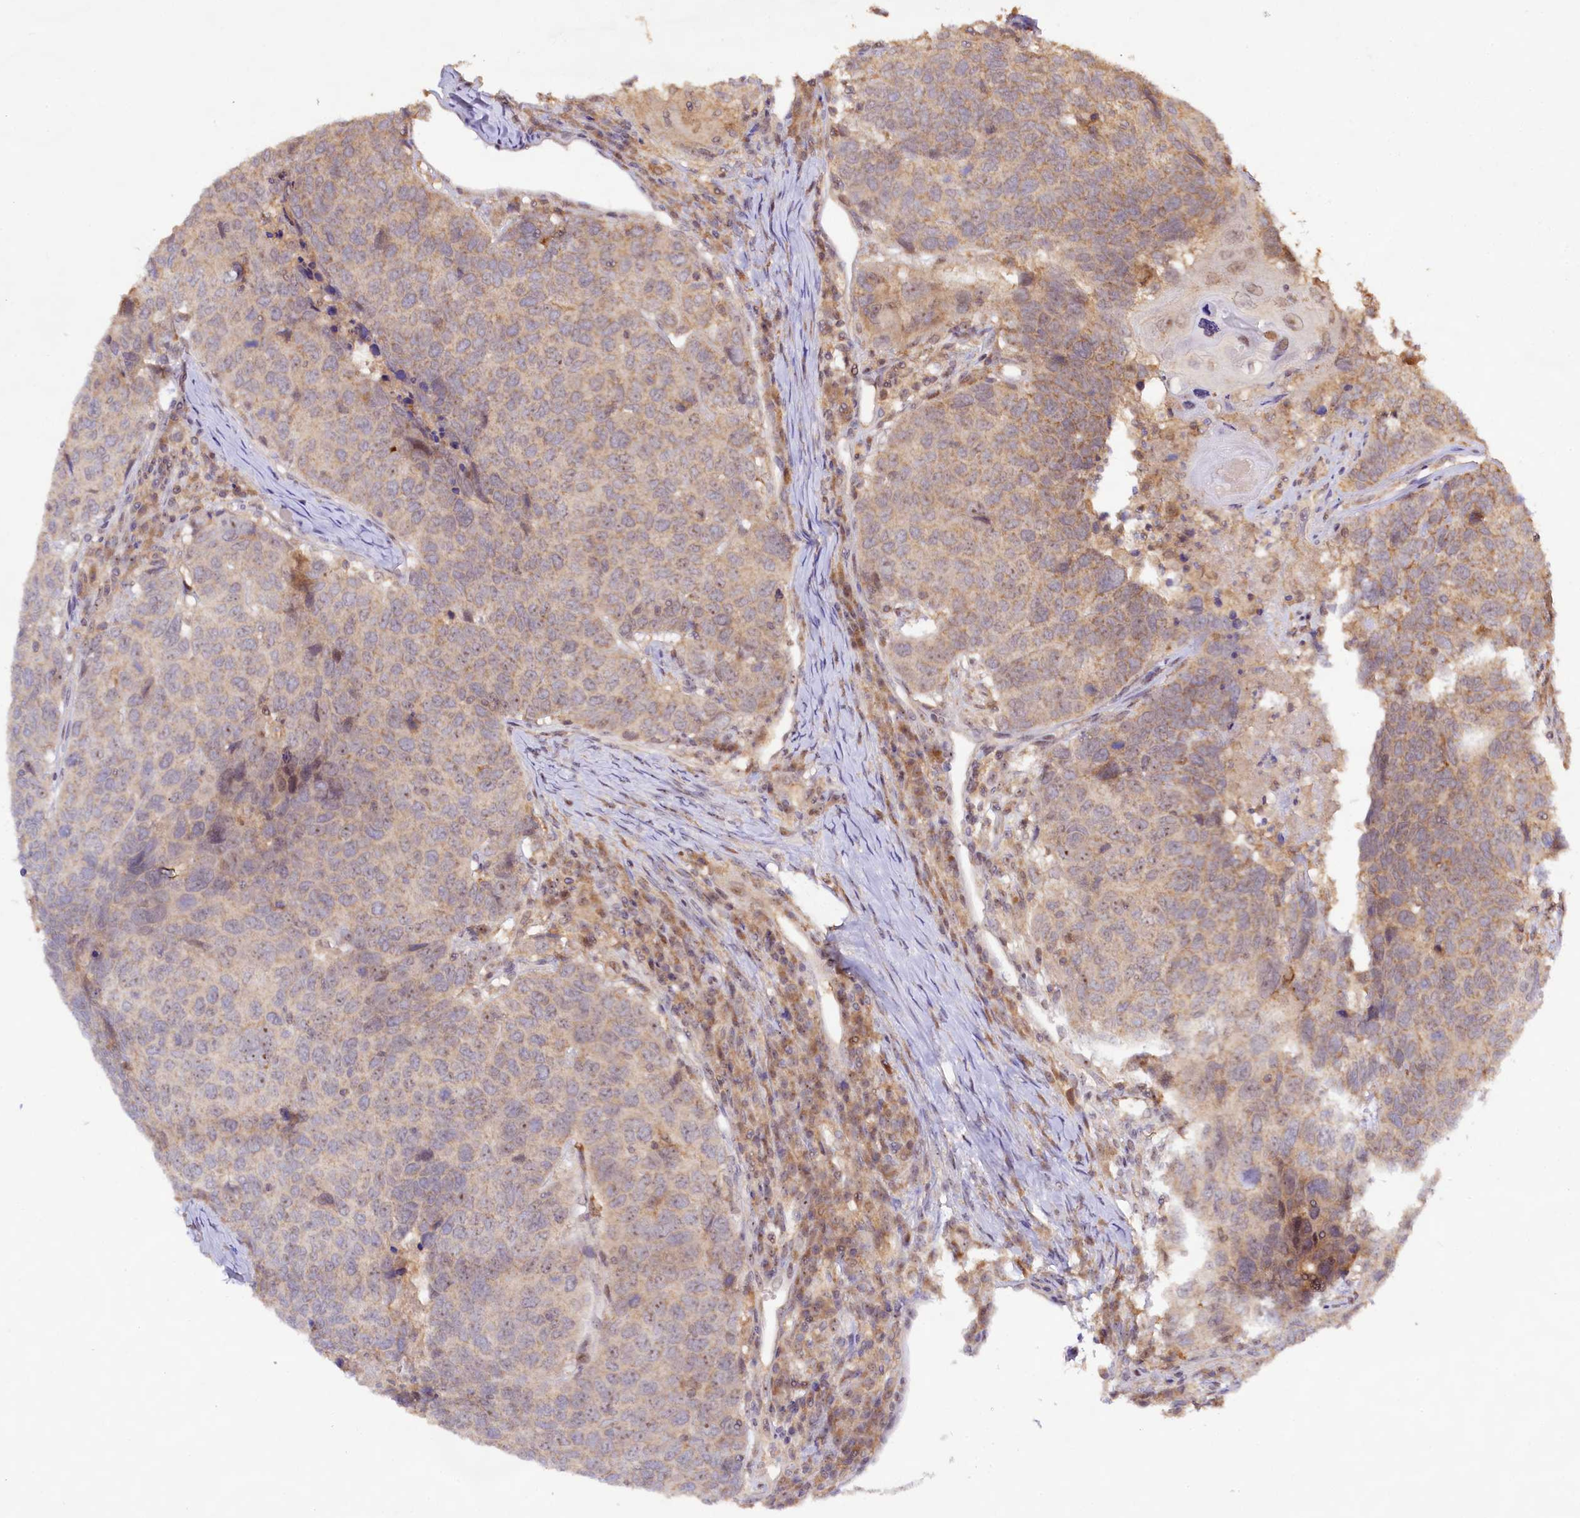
{"staining": {"intensity": "weak", "quantity": "25%-75%", "location": "cytoplasmic/membranous,nuclear"}, "tissue": "head and neck cancer", "cell_type": "Tumor cells", "image_type": "cancer", "snomed": [{"axis": "morphology", "description": "Squamous cell carcinoma, NOS"}, {"axis": "topography", "description": "Head-Neck"}], "caption": "This is an image of immunohistochemistry (IHC) staining of head and neck squamous cell carcinoma, which shows weak expression in the cytoplasmic/membranous and nuclear of tumor cells.", "gene": "RRP8", "patient": {"sex": "male", "age": 66}}